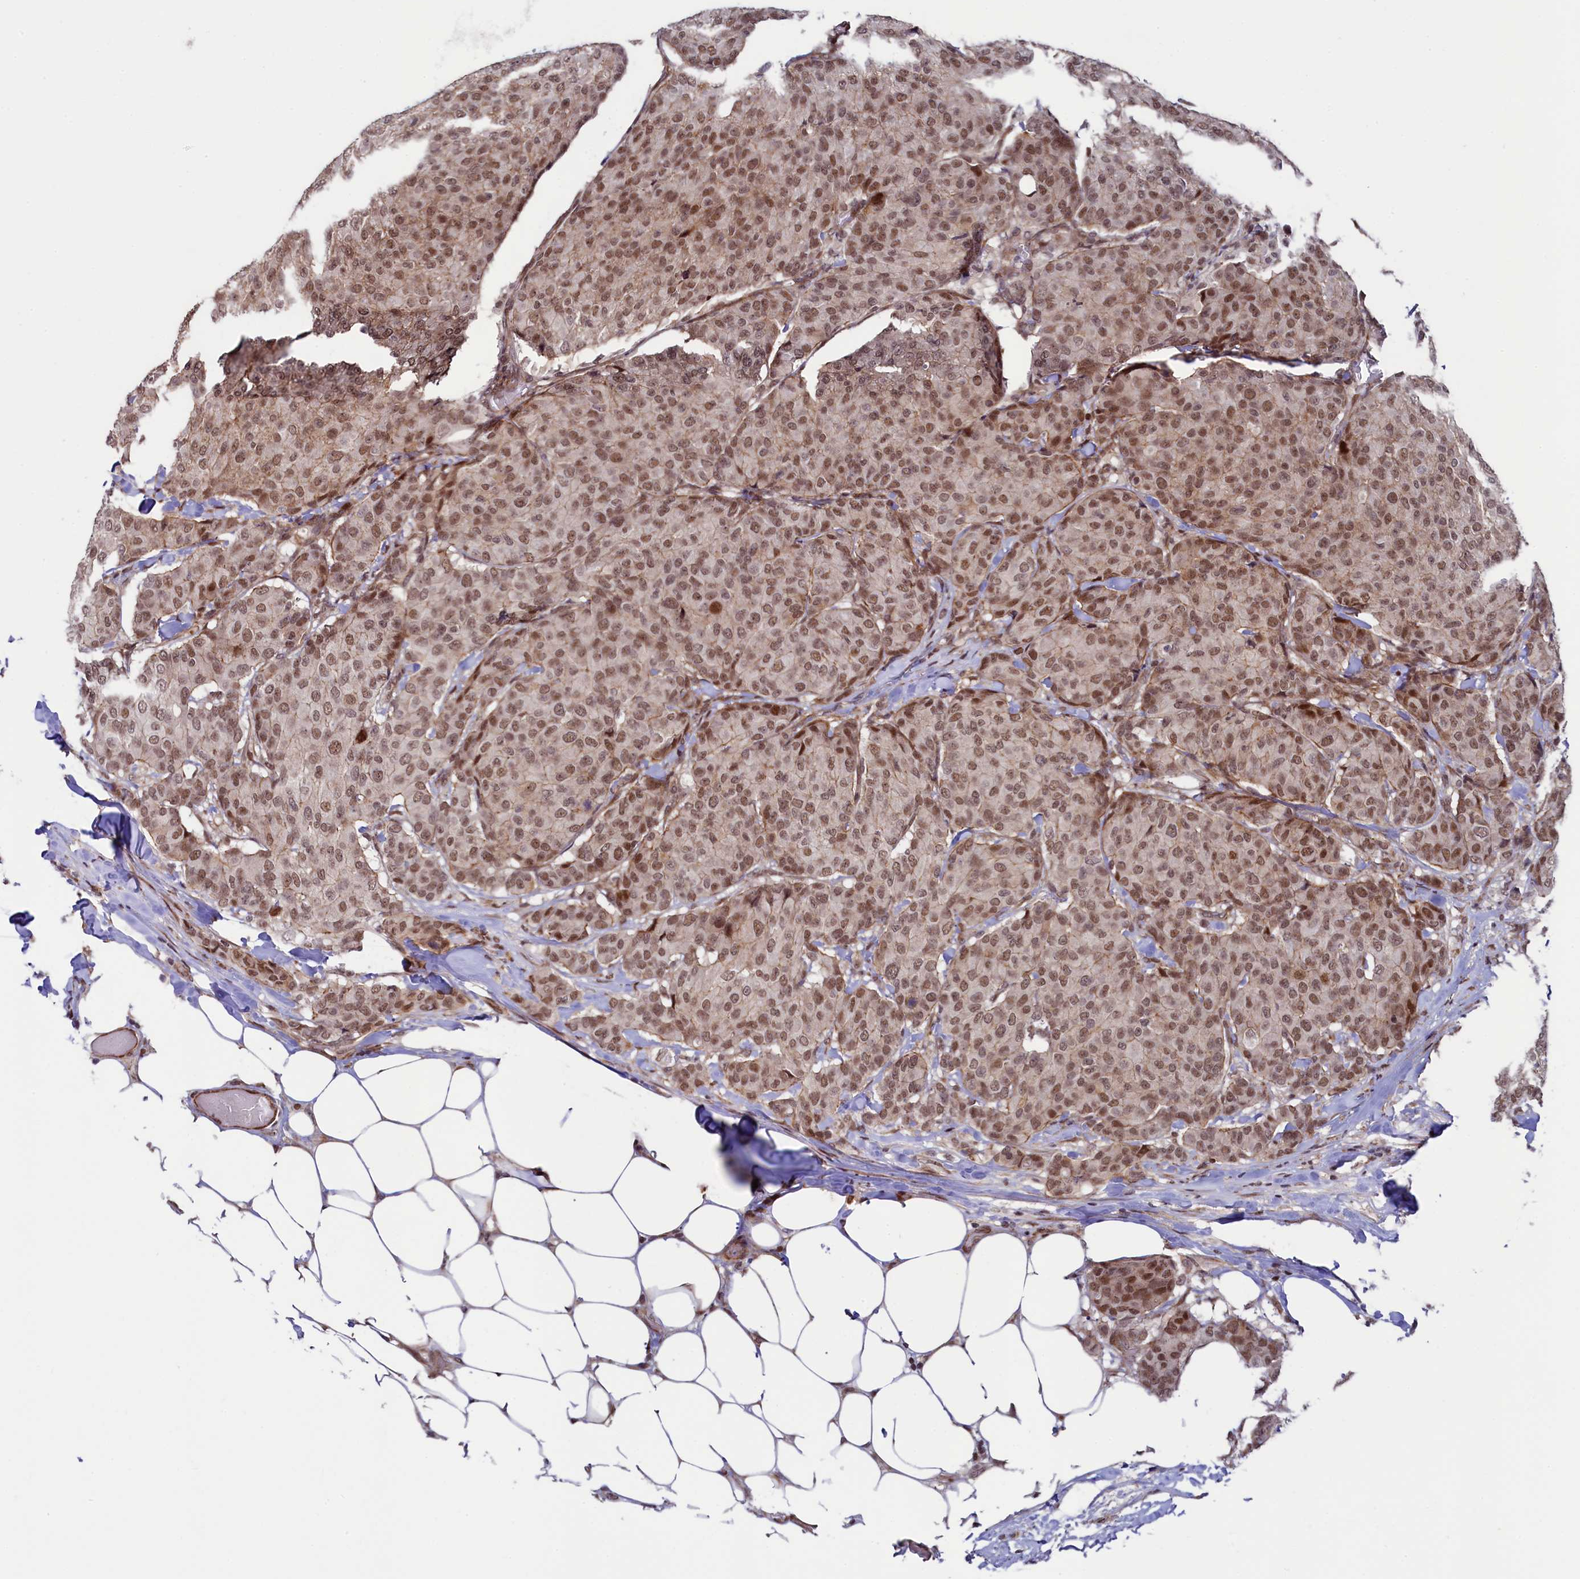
{"staining": {"intensity": "moderate", "quantity": ">75%", "location": "nuclear"}, "tissue": "breast cancer", "cell_type": "Tumor cells", "image_type": "cancer", "snomed": [{"axis": "morphology", "description": "Duct carcinoma"}, {"axis": "topography", "description": "Breast"}], "caption": "Protein expression analysis of breast cancer (infiltrating ductal carcinoma) reveals moderate nuclear expression in about >75% of tumor cells. (Brightfield microscopy of DAB IHC at high magnification).", "gene": "LEO1", "patient": {"sex": "female", "age": 75}}